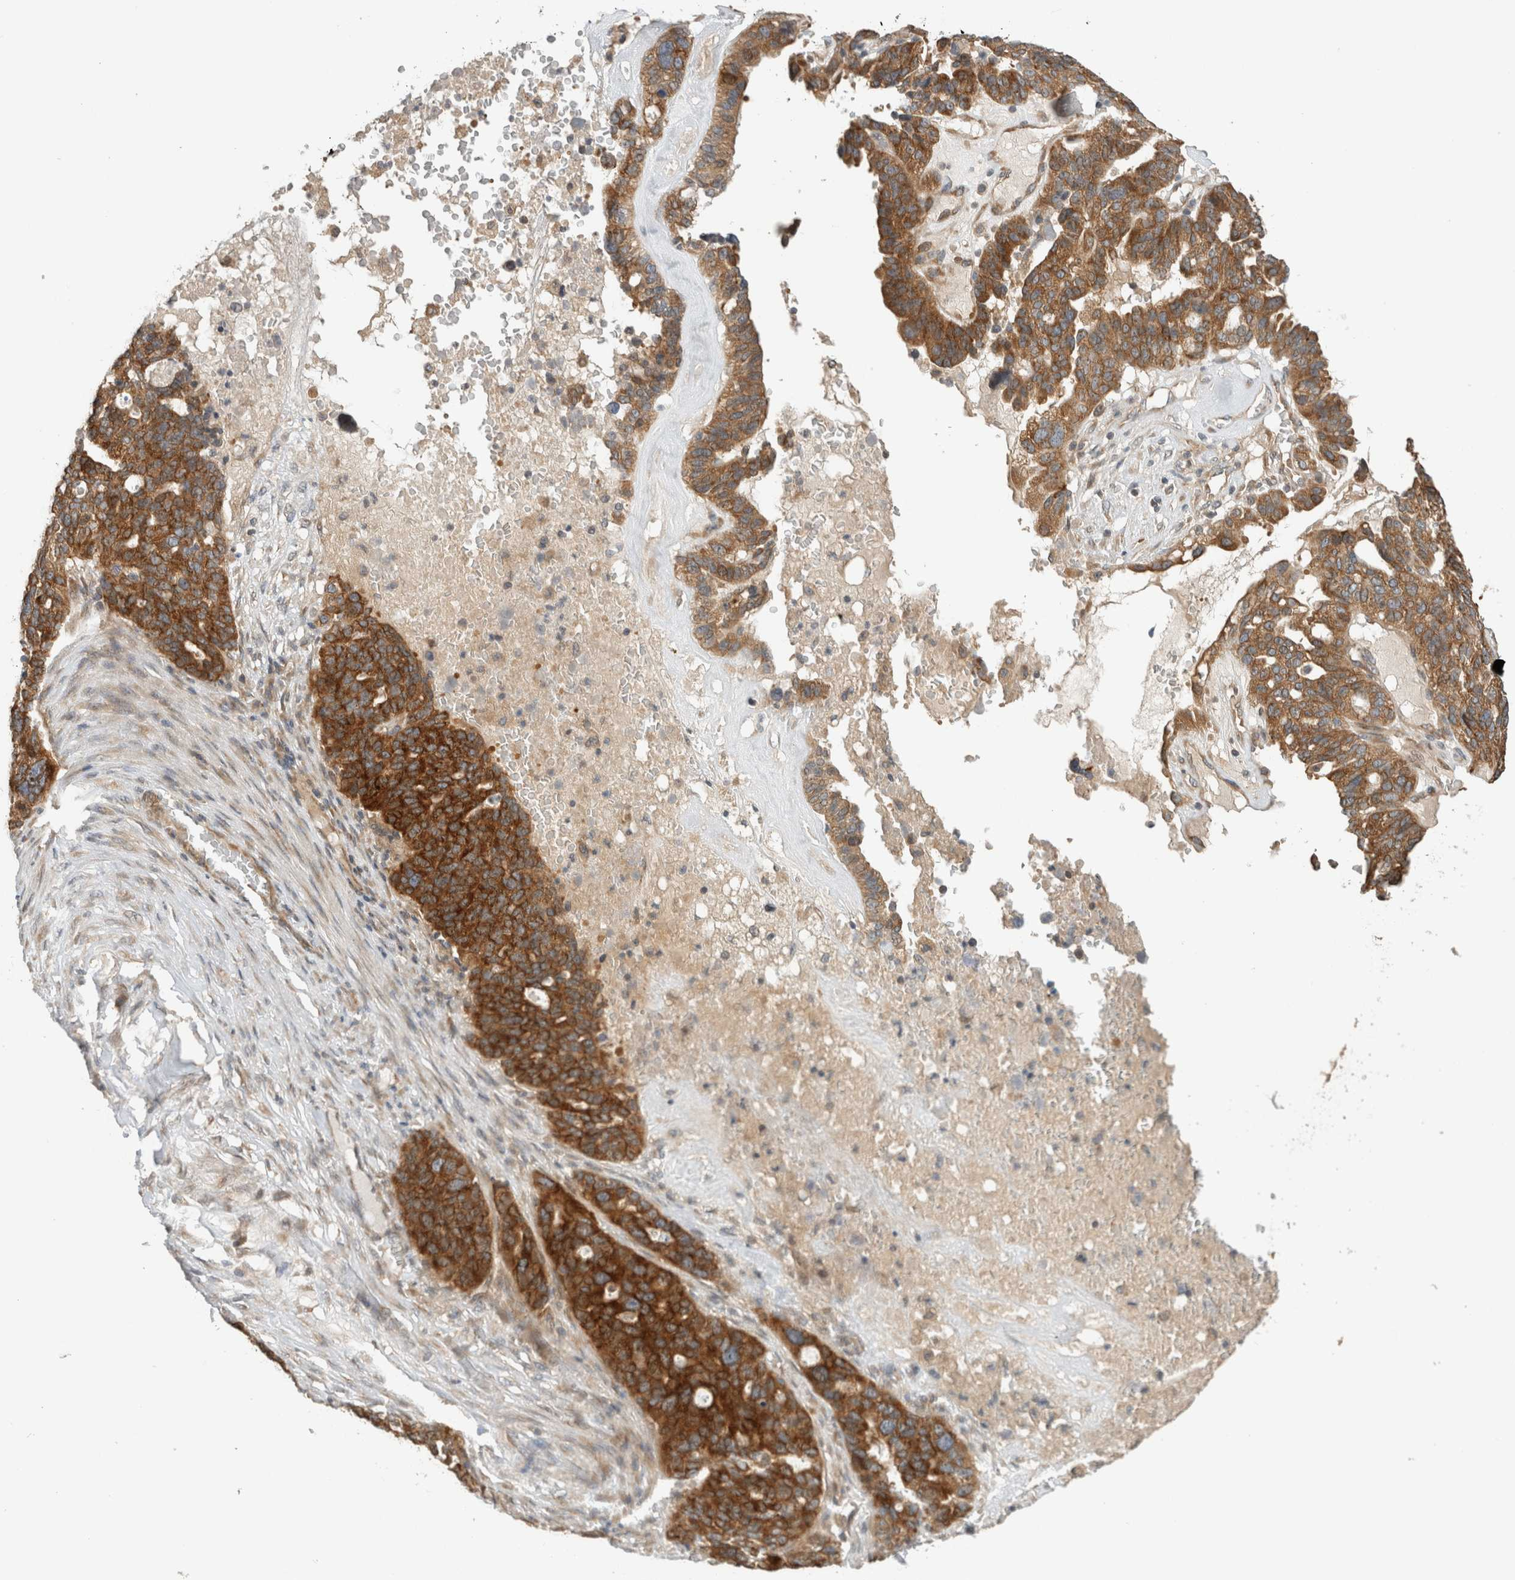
{"staining": {"intensity": "strong", "quantity": ">75%", "location": "cytoplasmic/membranous"}, "tissue": "ovarian cancer", "cell_type": "Tumor cells", "image_type": "cancer", "snomed": [{"axis": "morphology", "description": "Cystadenocarcinoma, serous, NOS"}, {"axis": "topography", "description": "Ovary"}], "caption": "Strong cytoplasmic/membranous staining for a protein is seen in about >75% of tumor cells of ovarian serous cystadenocarcinoma using IHC.", "gene": "PUM1", "patient": {"sex": "female", "age": 59}}